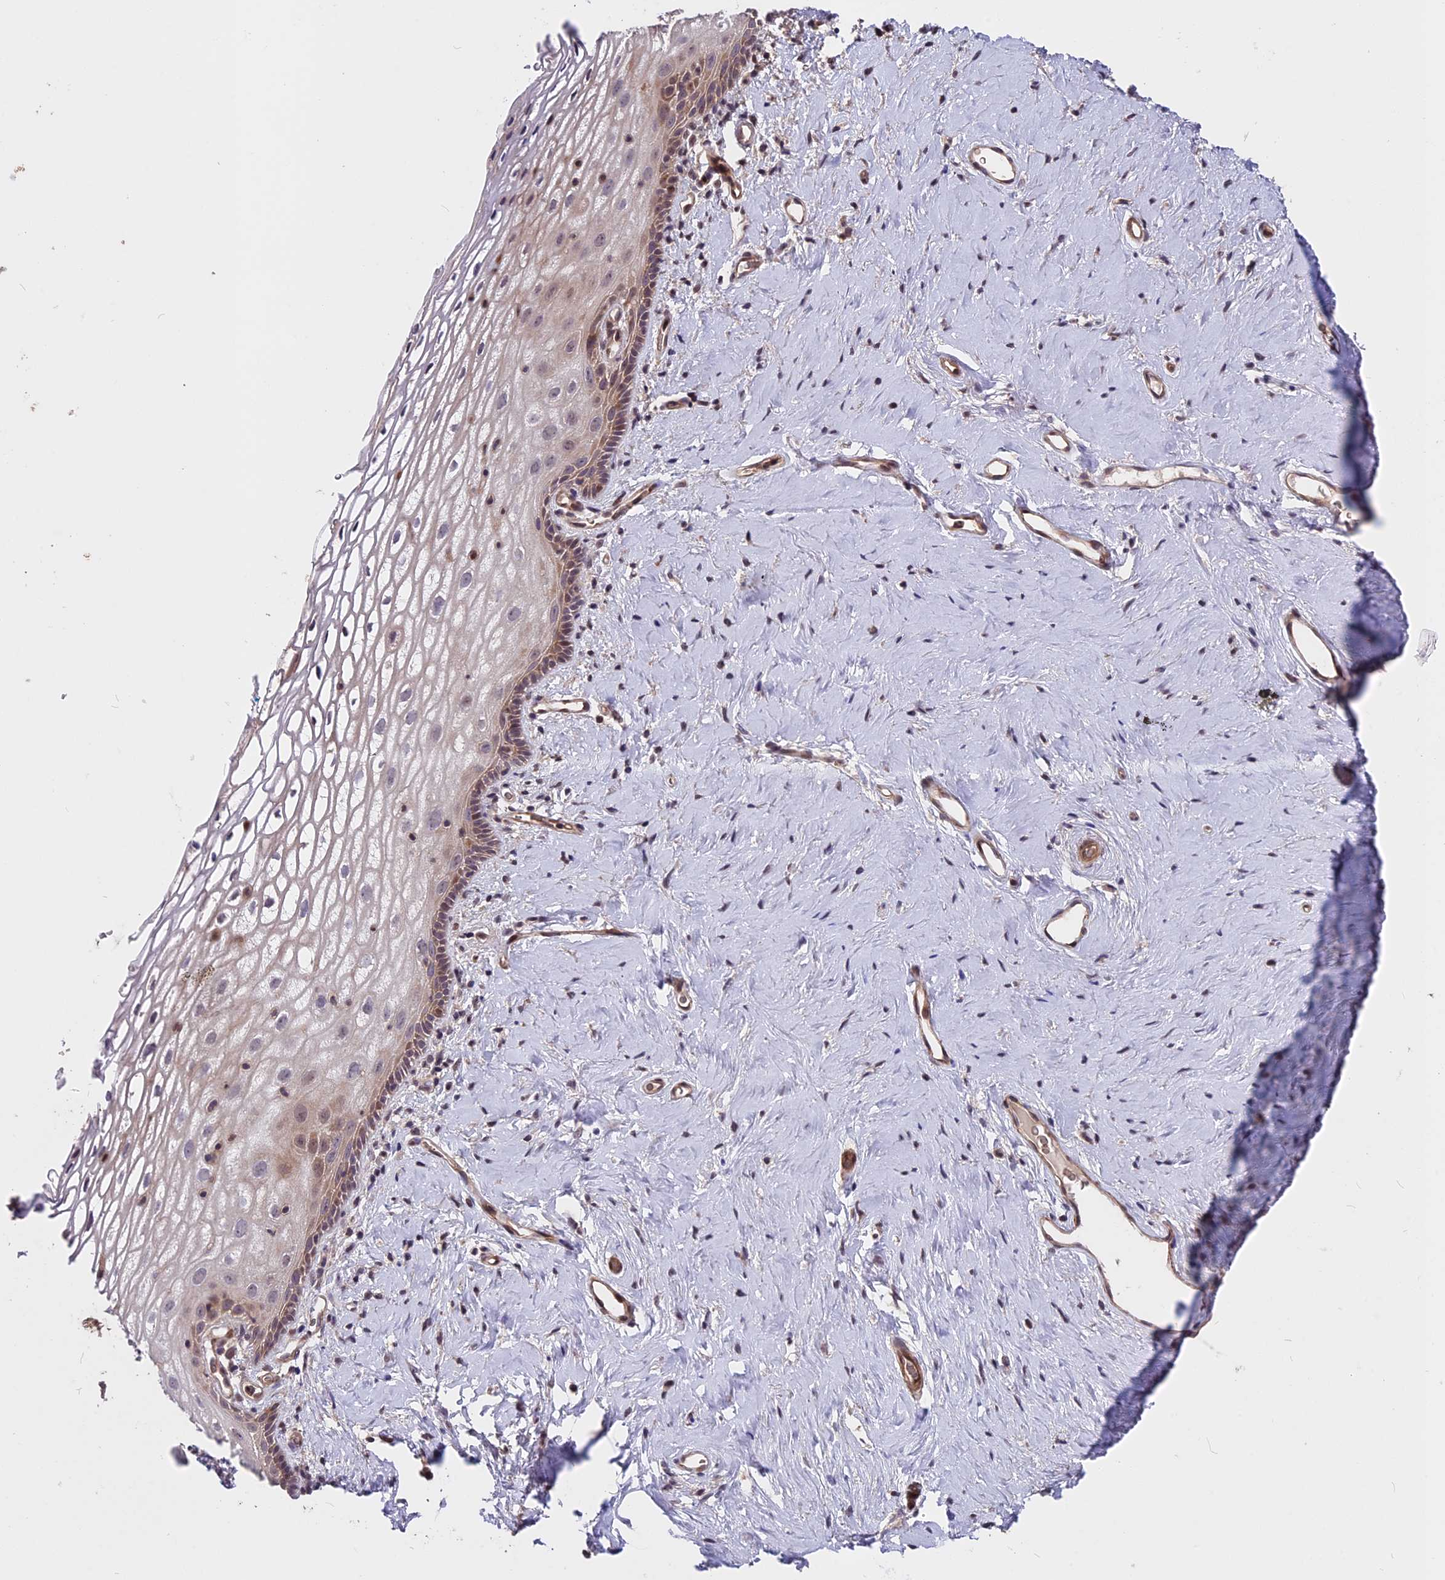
{"staining": {"intensity": "weak", "quantity": "<25%", "location": "cytoplasmic/membranous,nuclear"}, "tissue": "vagina", "cell_type": "Squamous epithelial cells", "image_type": "normal", "snomed": [{"axis": "morphology", "description": "Normal tissue, NOS"}, {"axis": "morphology", "description": "Adenocarcinoma, NOS"}, {"axis": "topography", "description": "Rectum"}, {"axis": "topography", "description": "Vagina"}], "caption": "The IHC photomicrograph has no significant expression in squamous epithelial cells of vagina.", "gene": "ZC3H10", "patient": {"sex": "female", "age": 71}}